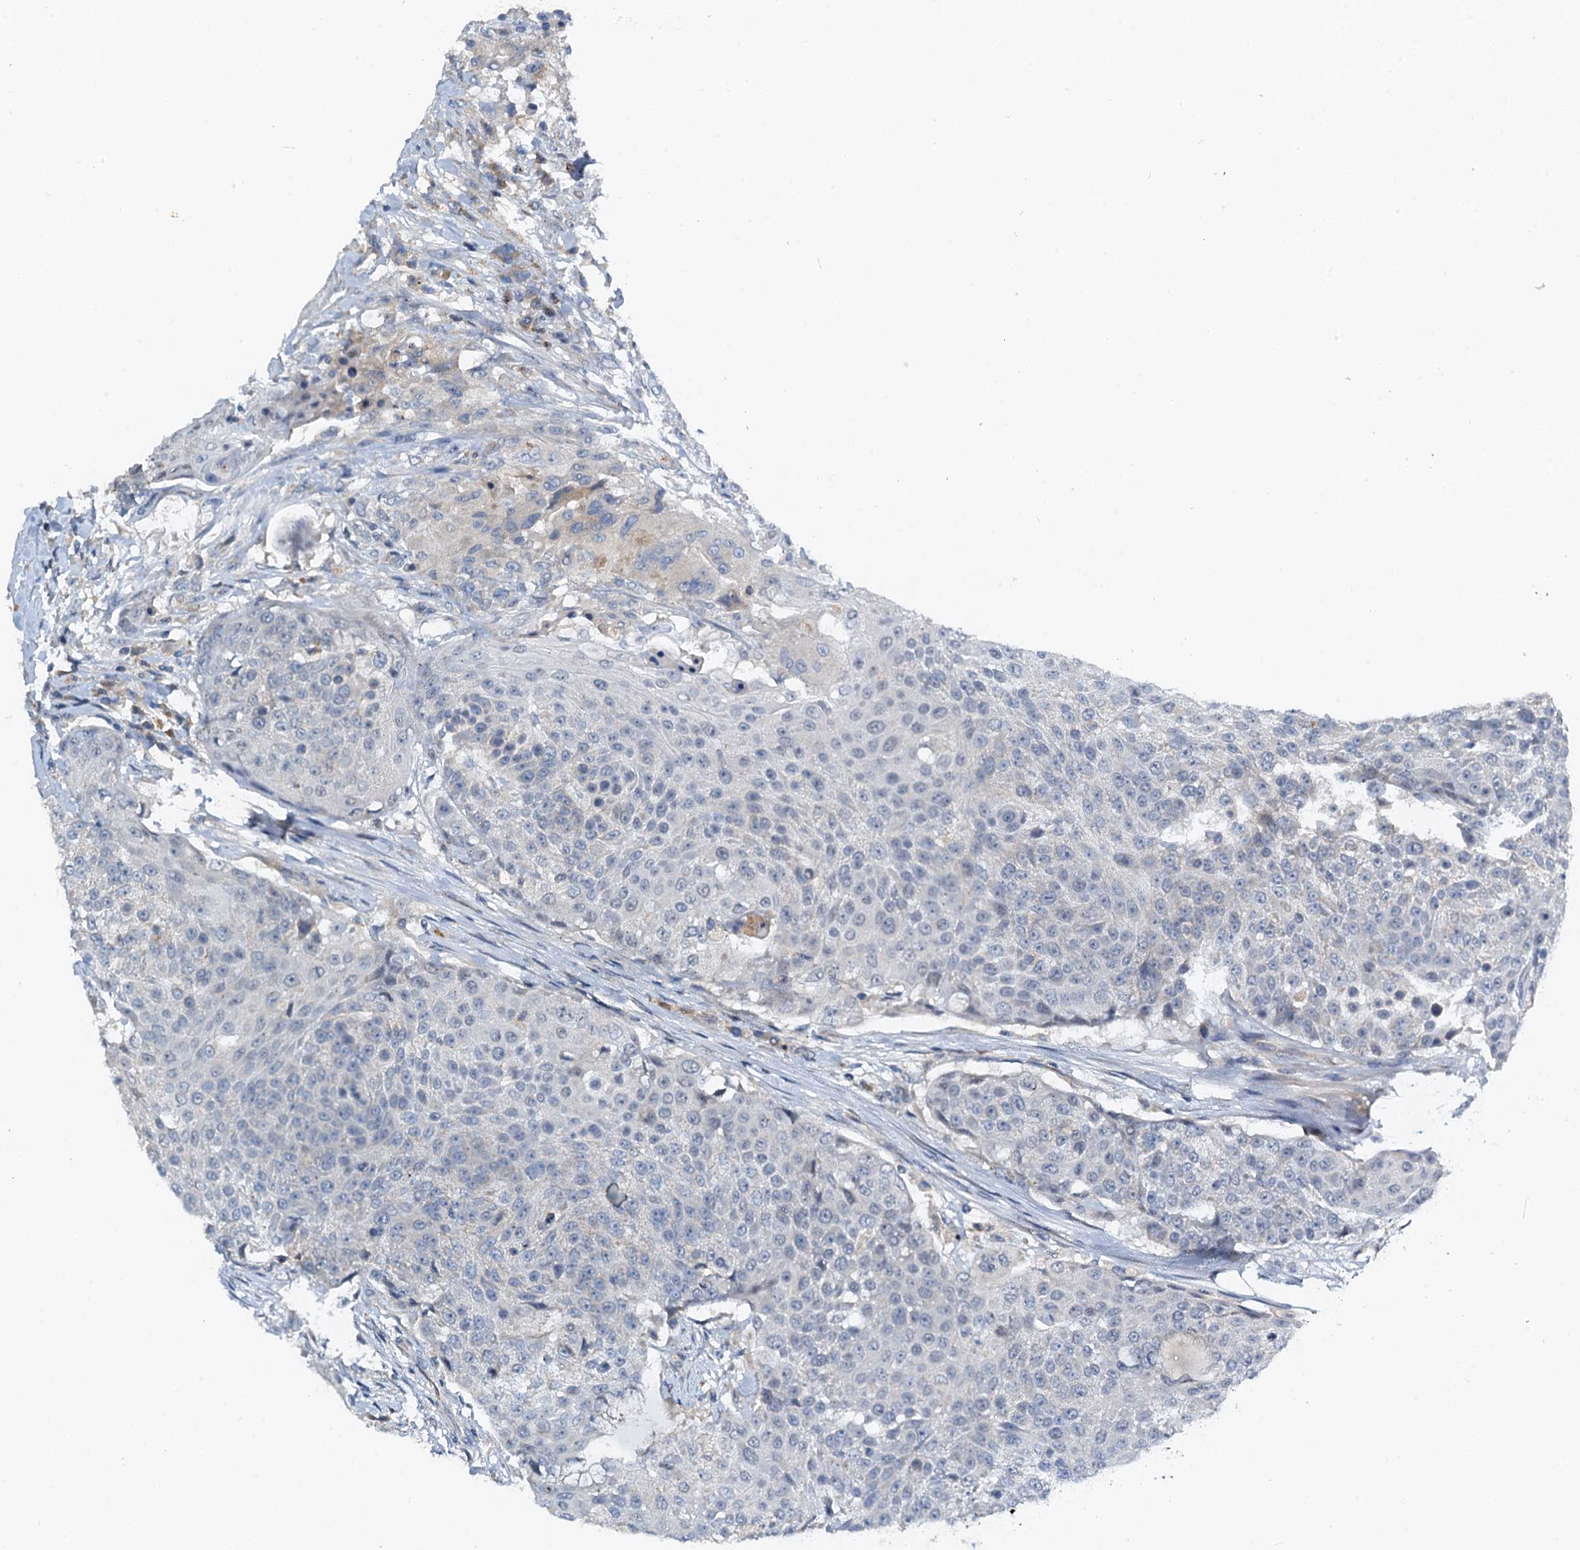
{"staining": {"intensity": "negative", "quantity": "none", "location": "none"}, "tissue": "urothelial cancer", "cell_type": "Tumor cells", "image_type": "cancer", "snomed": [{"axis": "morphology", "description": "Urothelial carcinoma, High grade"}, {"axis": "topography", "description": "Urinary bladder"}], "caption": "Tumor cells are negative for brown protein staining in urothelial carcinoma (high-grade). (DAB (3,3'-diaminobenzidine) IHC with hematoxylin counter stain).", "gene": "ZNF606", "patient": {"sex": "female", "age": 63}}